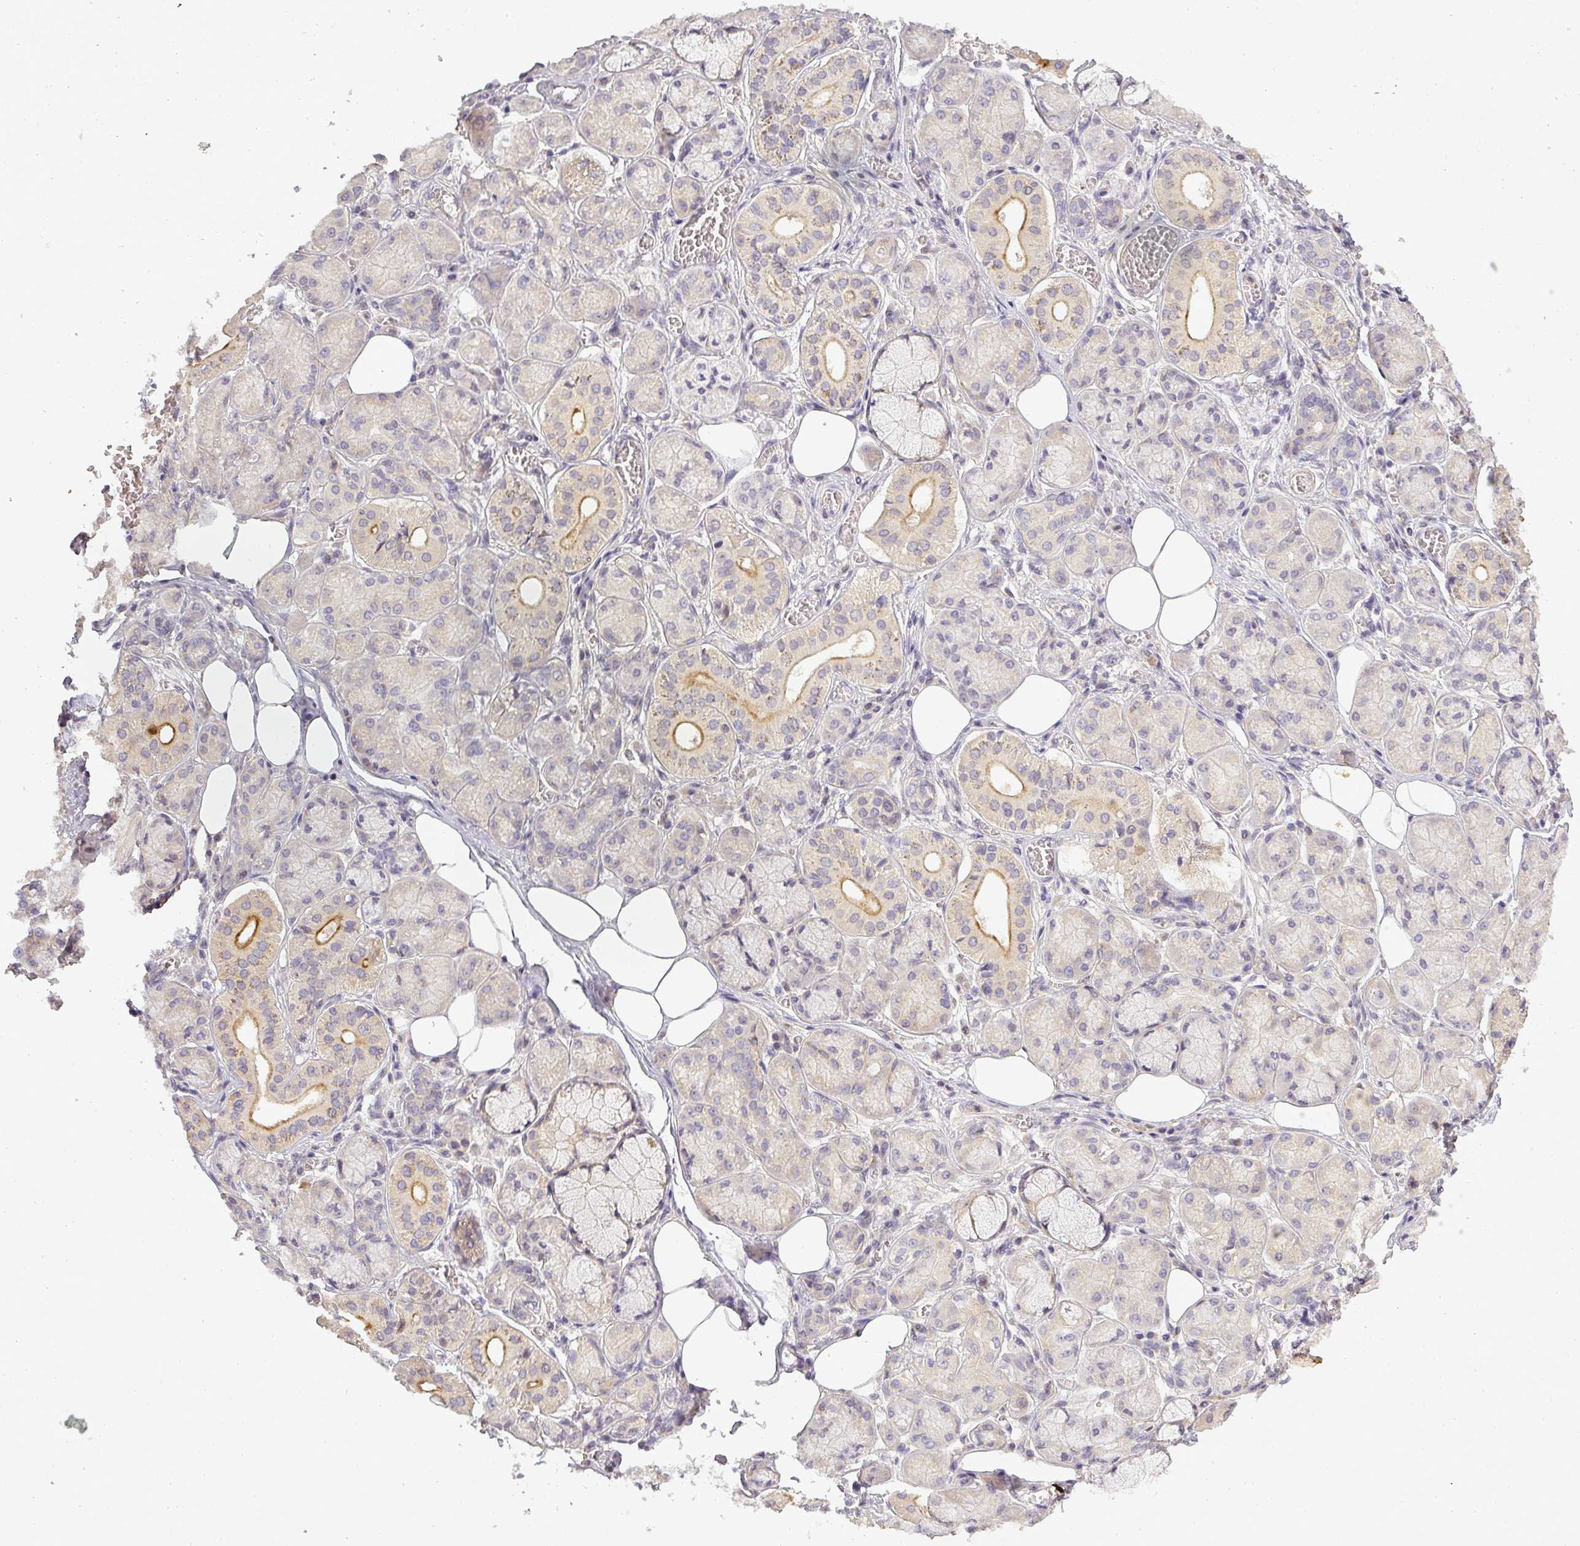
{"staining": {"intensity": "moderate", "quantity": "<25%", "location": "cytoplasmic/membranous"}, "tissue": "salivary gland", "cell_type": "Glandular cells", "image_type": "normal", "snomed": [{"axis": "morphology", "description": "Normal tissue, NOS"}, {"axis": "topography", "description": "Salivary gland"}], "caption": "The image exhibits immunohistochemical staining of benign salivary gland. There is moderate cytoplasmic/membranous staining is appreciated in approximately <25% of glandular cells. The staining was performed using DAB to visualize the protein expression in brown, while the nuclei were stained in blue with hematoxylin (Magnification: 20x).", "gene": "NIN", "patient": {"sex": "male", "age": 74}}